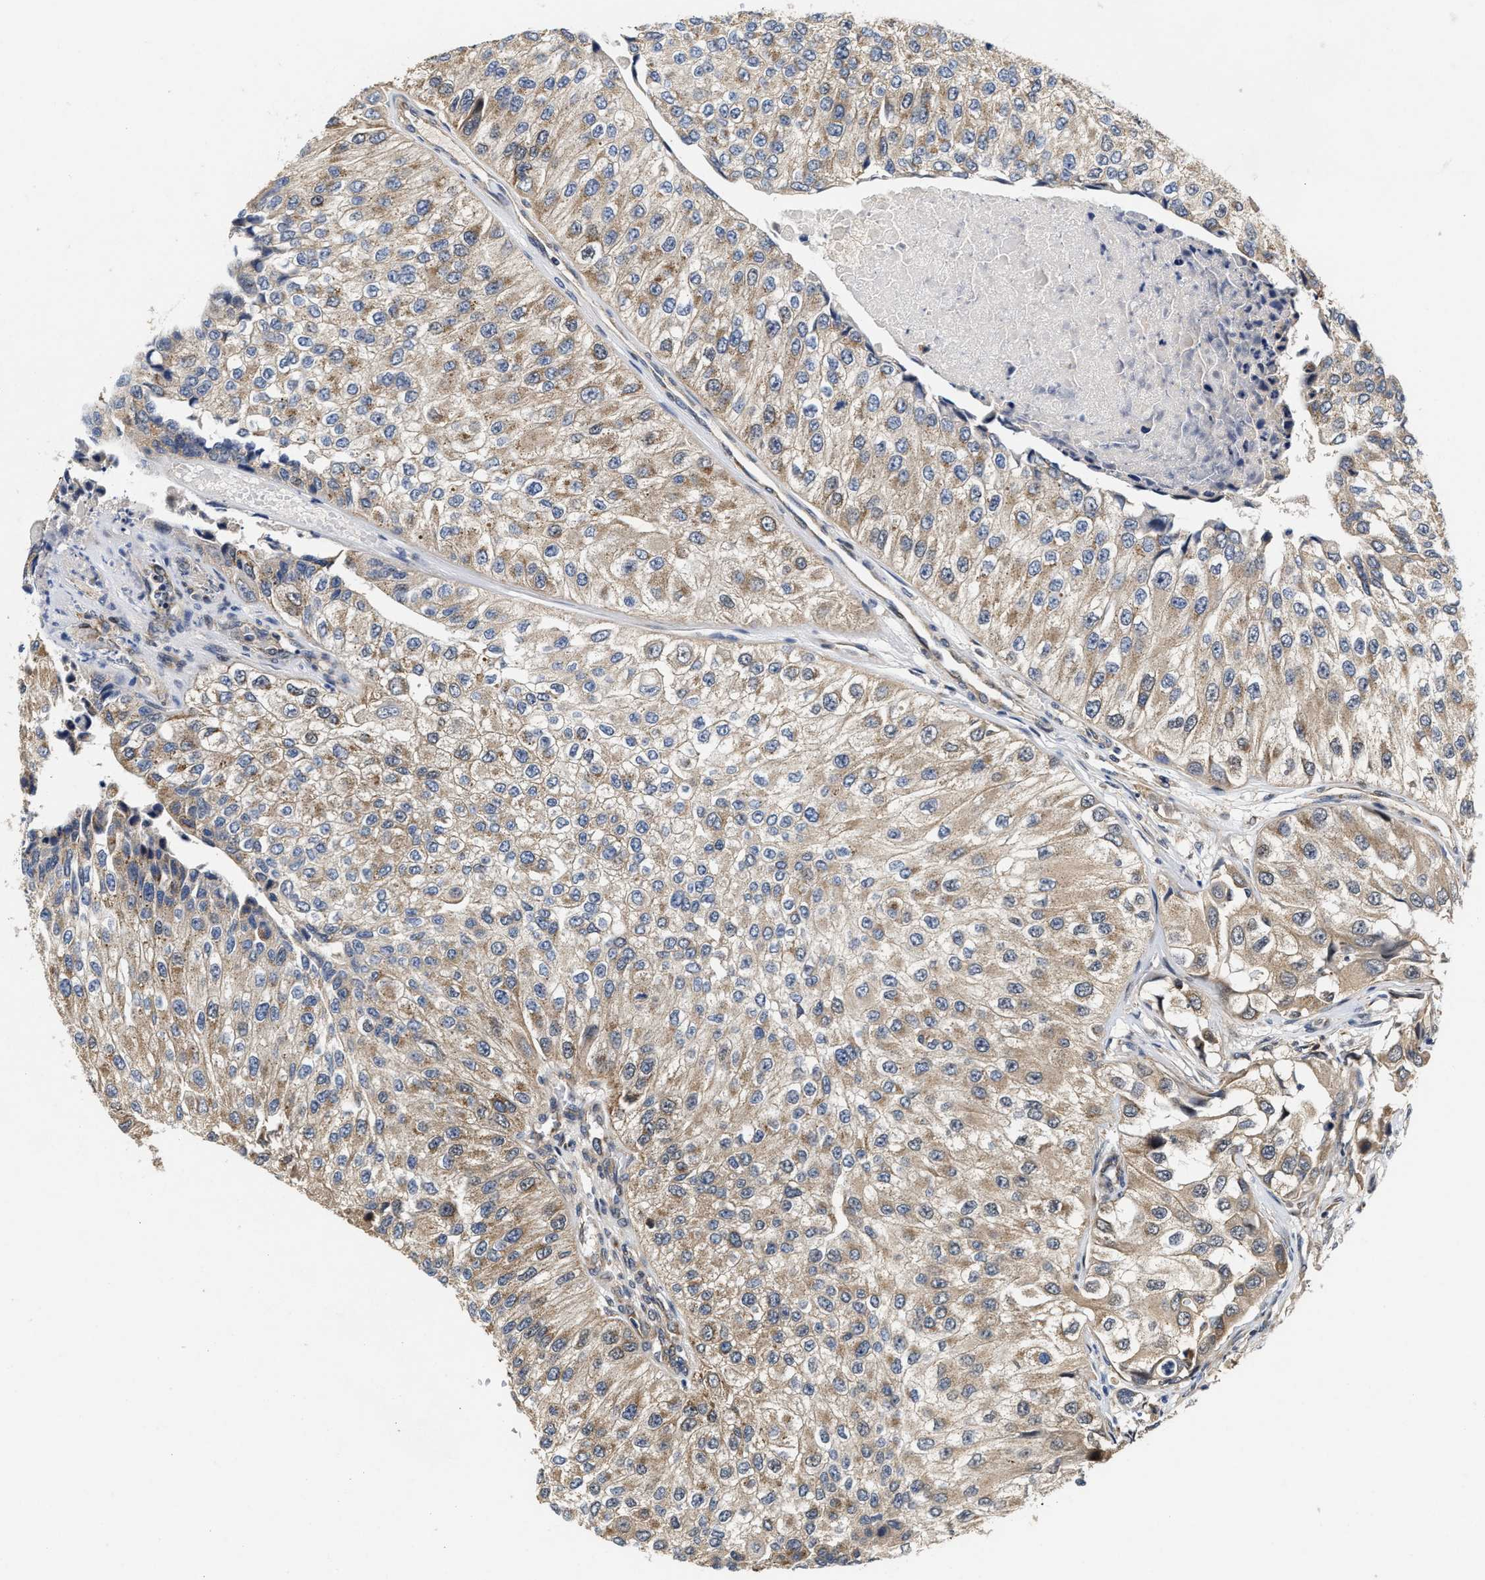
{"staining": {"intensity": "moderate", "quantity": ">75%", "location": "cytoplasmic/membranous"}, "tissue": "urothelial cancer", "cell_type": "Tumor cells", "image_type": "cancer", "snomed": [{"axis": "morphology", "description": "Urothelial carcinoma, High grade"}, {"axis": "topography", "description": "Kidney"}, {"axis": "topography", "description": "Urinary bladder"}], "caption": "High-power microscopy captured an immunohistochemistry (IHC) photomicrograph of urothelial cancer, revealing moderate cytoplasmic/membranous positivity in about >75% of tumor cells.", "gene": "SCYL2", "patient": {"sex": "male", "age": 77}}